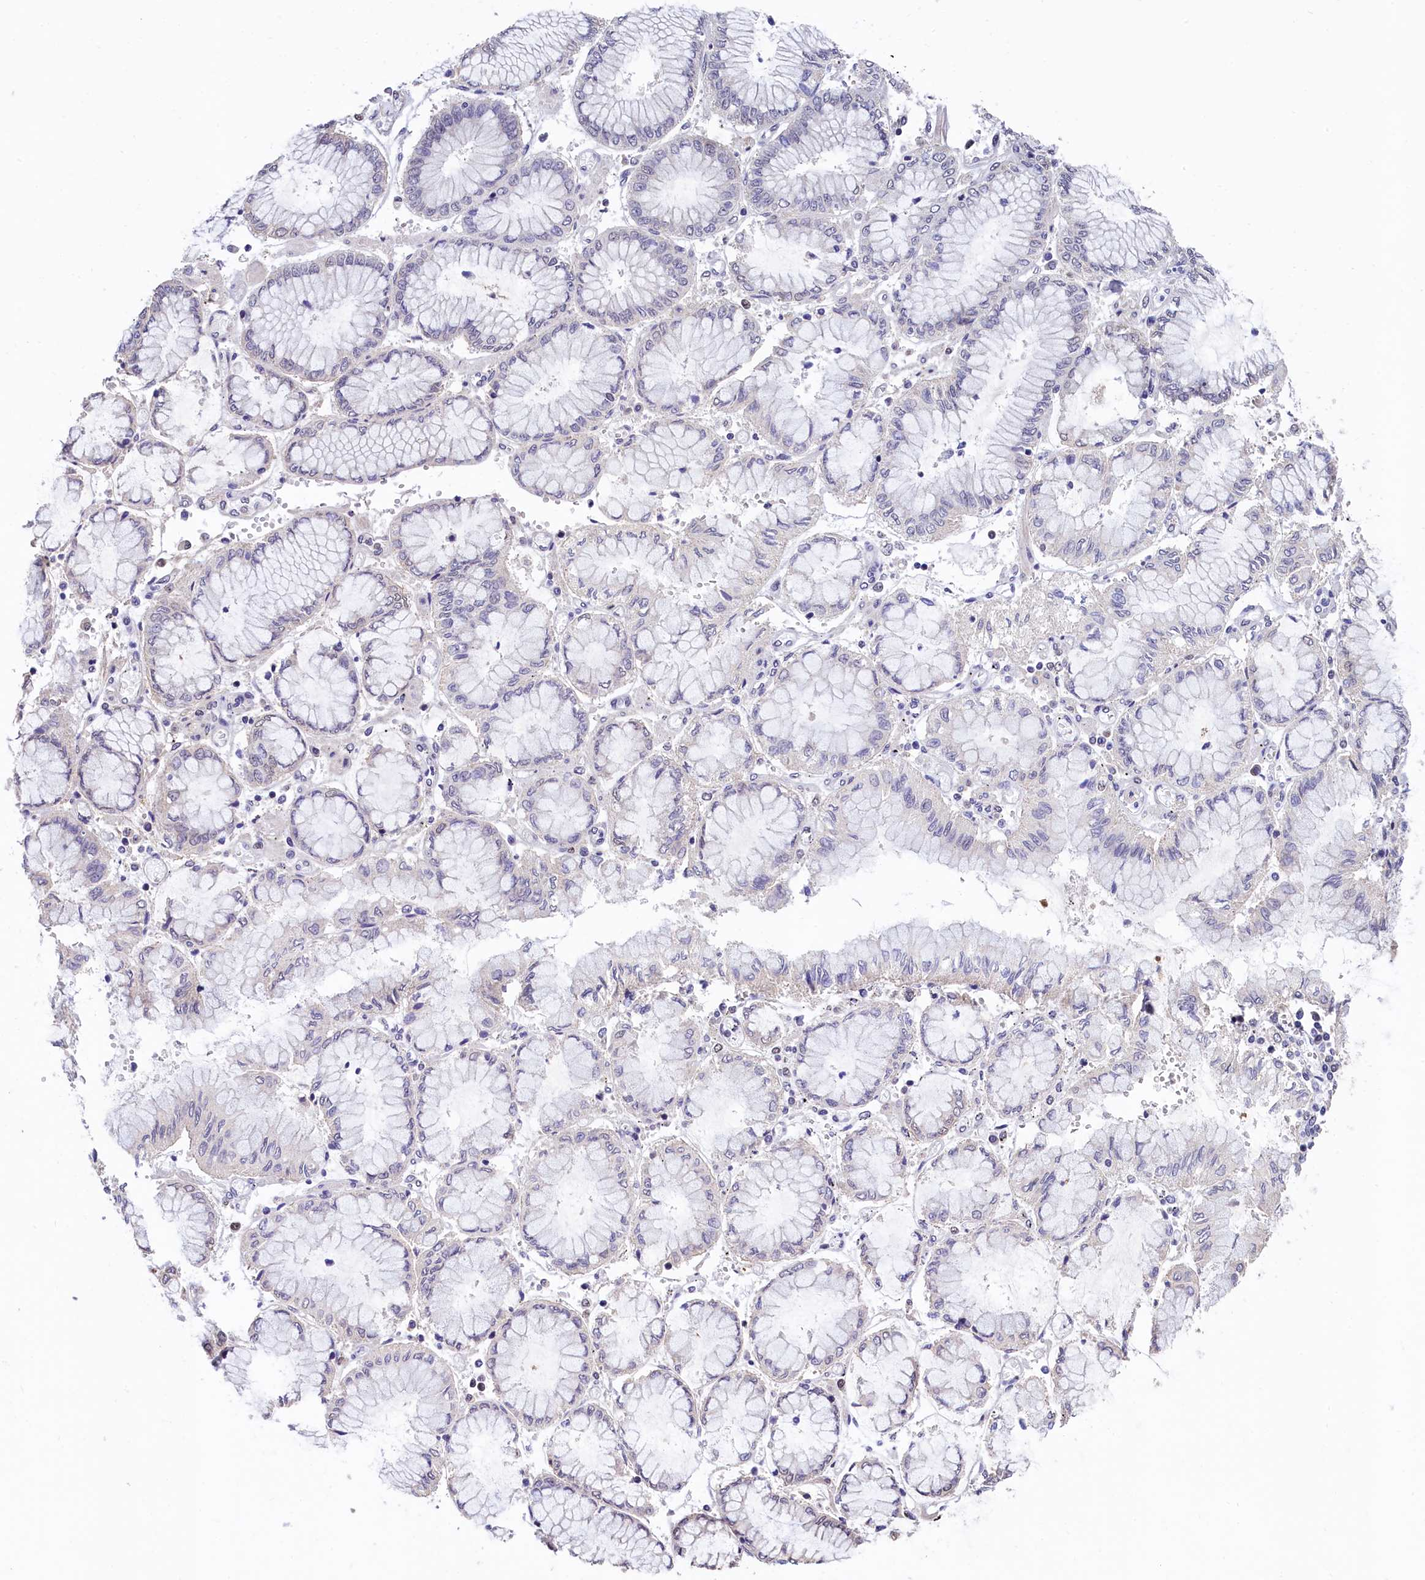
{"staining": {"intensity": "negative", "quantity": "none", "location": "none"}, "tissue": "stomach cancer", "cell_type": "Tumor cells", "image_type": "cancer", "snomed": [{"axis": "morphology", "description": "Adenocarcinoma, NOS"}, {"axis": "topography", "description": "Stomach"}], "caption": "The image displays no significant expression in tumor cells of adenocarcinoma (stomach). (Brightfield microscopy of DAB (3,3'-diaminobenzidine) IHC at high magnification).", "gene": "HECTD4", "patient": {"sex": "male", "age": 76}}